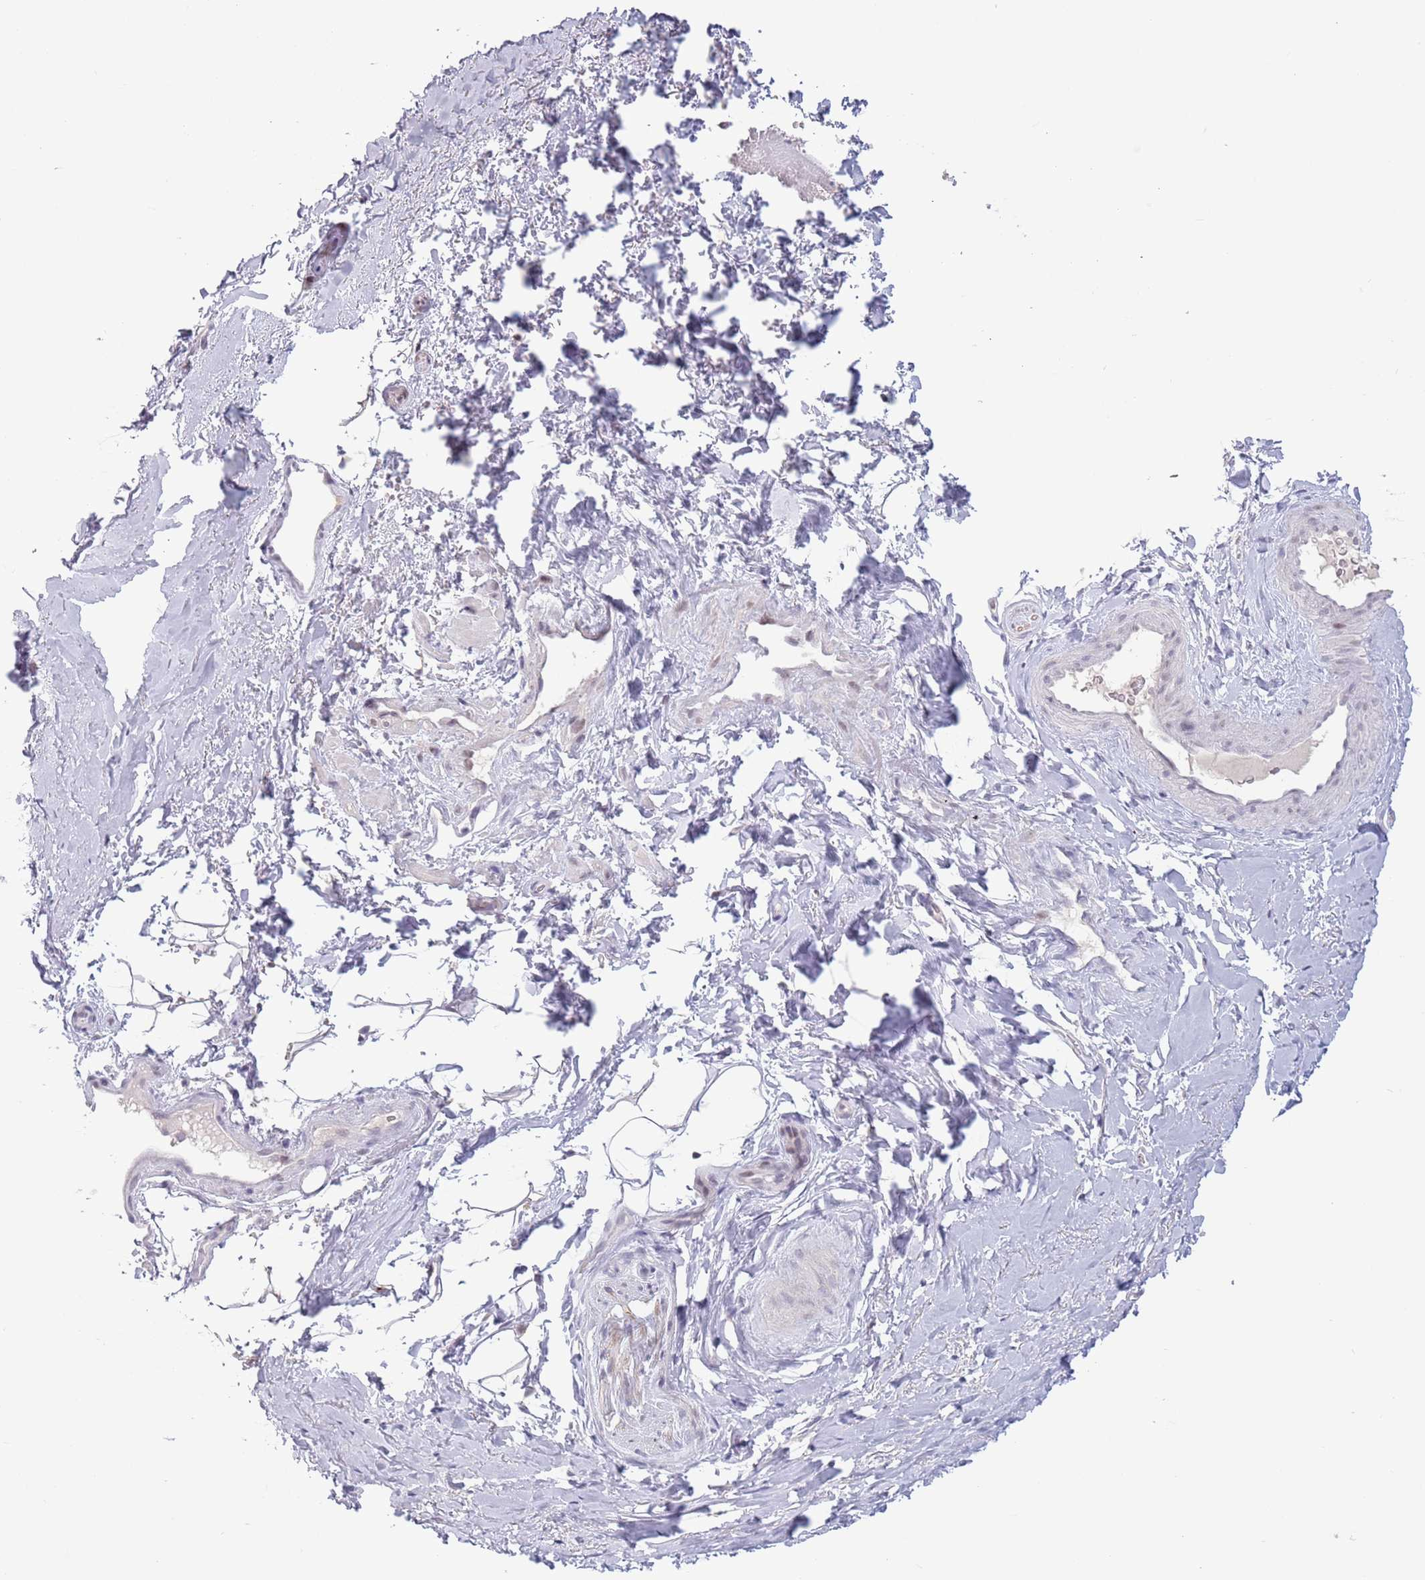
{"staining": {"intensity": "negative", "quantity": "none", "location": "none"}, "tissue": "smooth muscle", "cell_type": "Smooth muscle cells", "image_type": "normal", "snomed": [{"axis": "morphology", "description": "Normal tissue, NOS"}, {"axis": "topography", "description": "Smooth muscle"}, {"axis": "topography", "description": "Peripheral nerve tissue"}], "caption": "Immunohistochemistry (IHC) photomicrograph of normal human smooth muscle stained for a protein (brown), which demonstrates no positivity in smooth muscle cells. (Brightfield microscopy of DAB (3,3'-diaminobenzidine) immunohistochemistry at high magnification).", "gene": "MRPL34", "patient": {"sex": "male", "age": 69}}